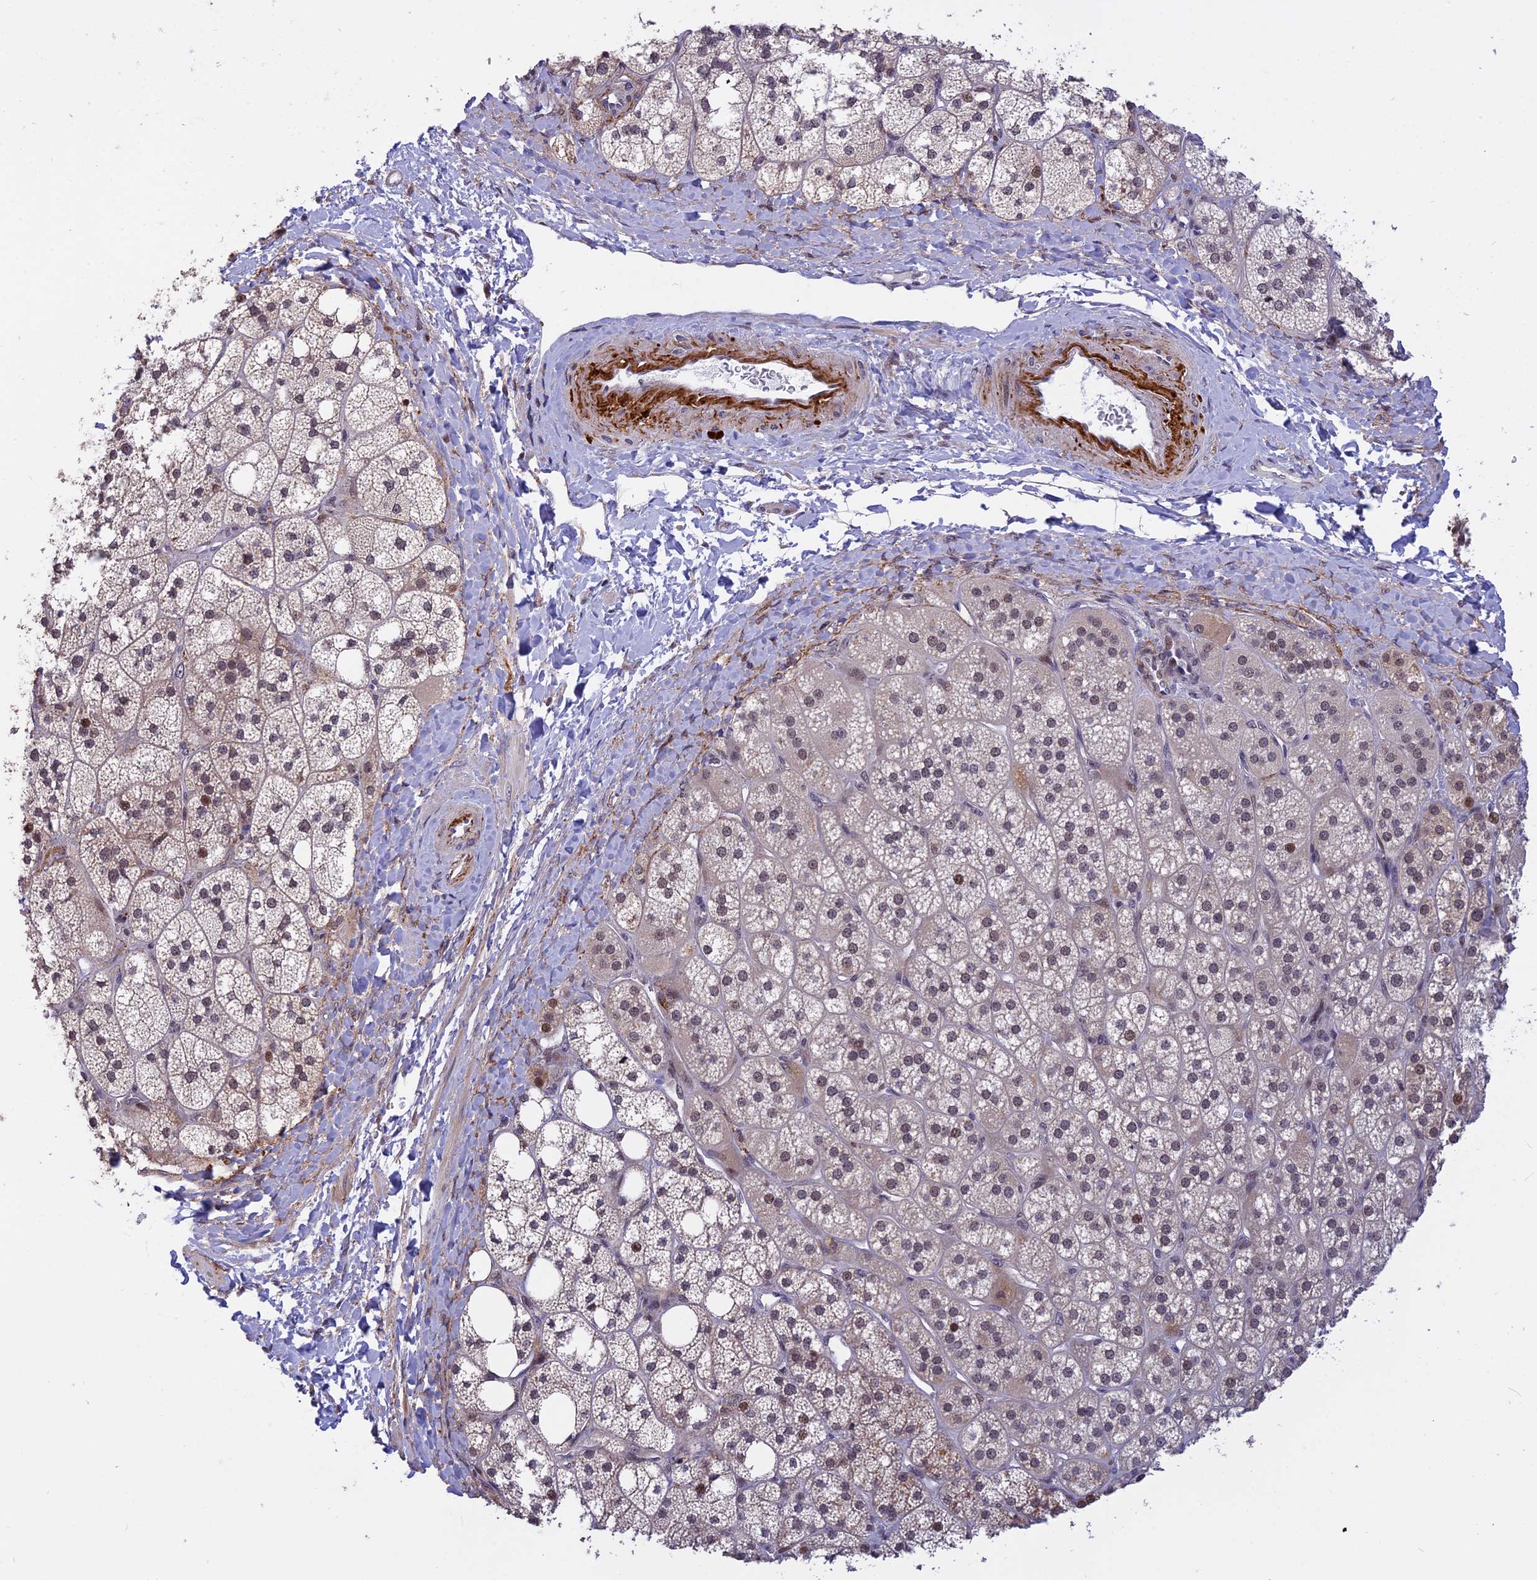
{"staining": {"intensity": "strong", "quantity": "25%-75%", "location": "cytoplasmic/membranous,nuclear"}, "tissue": "adrenal gland", "cell_type": "Glandular cells", "image_type": "normal", "snomed": [{"axis": "morphology", "description": "Normal tissue, NOS"}, {"axis": "topography", "description": "Adrenal gland"}], "caption": "Immunohistochemistry (IHC) micrograph of benign adrenal gland stained for a protein (brown), which exhibits high levels of strong cytoplasmic/membranous,nuclear expression in about 25%-75% of glandular cells.", "gene": "POLR2C", "patient": {"sex": "male", "age": 61}}